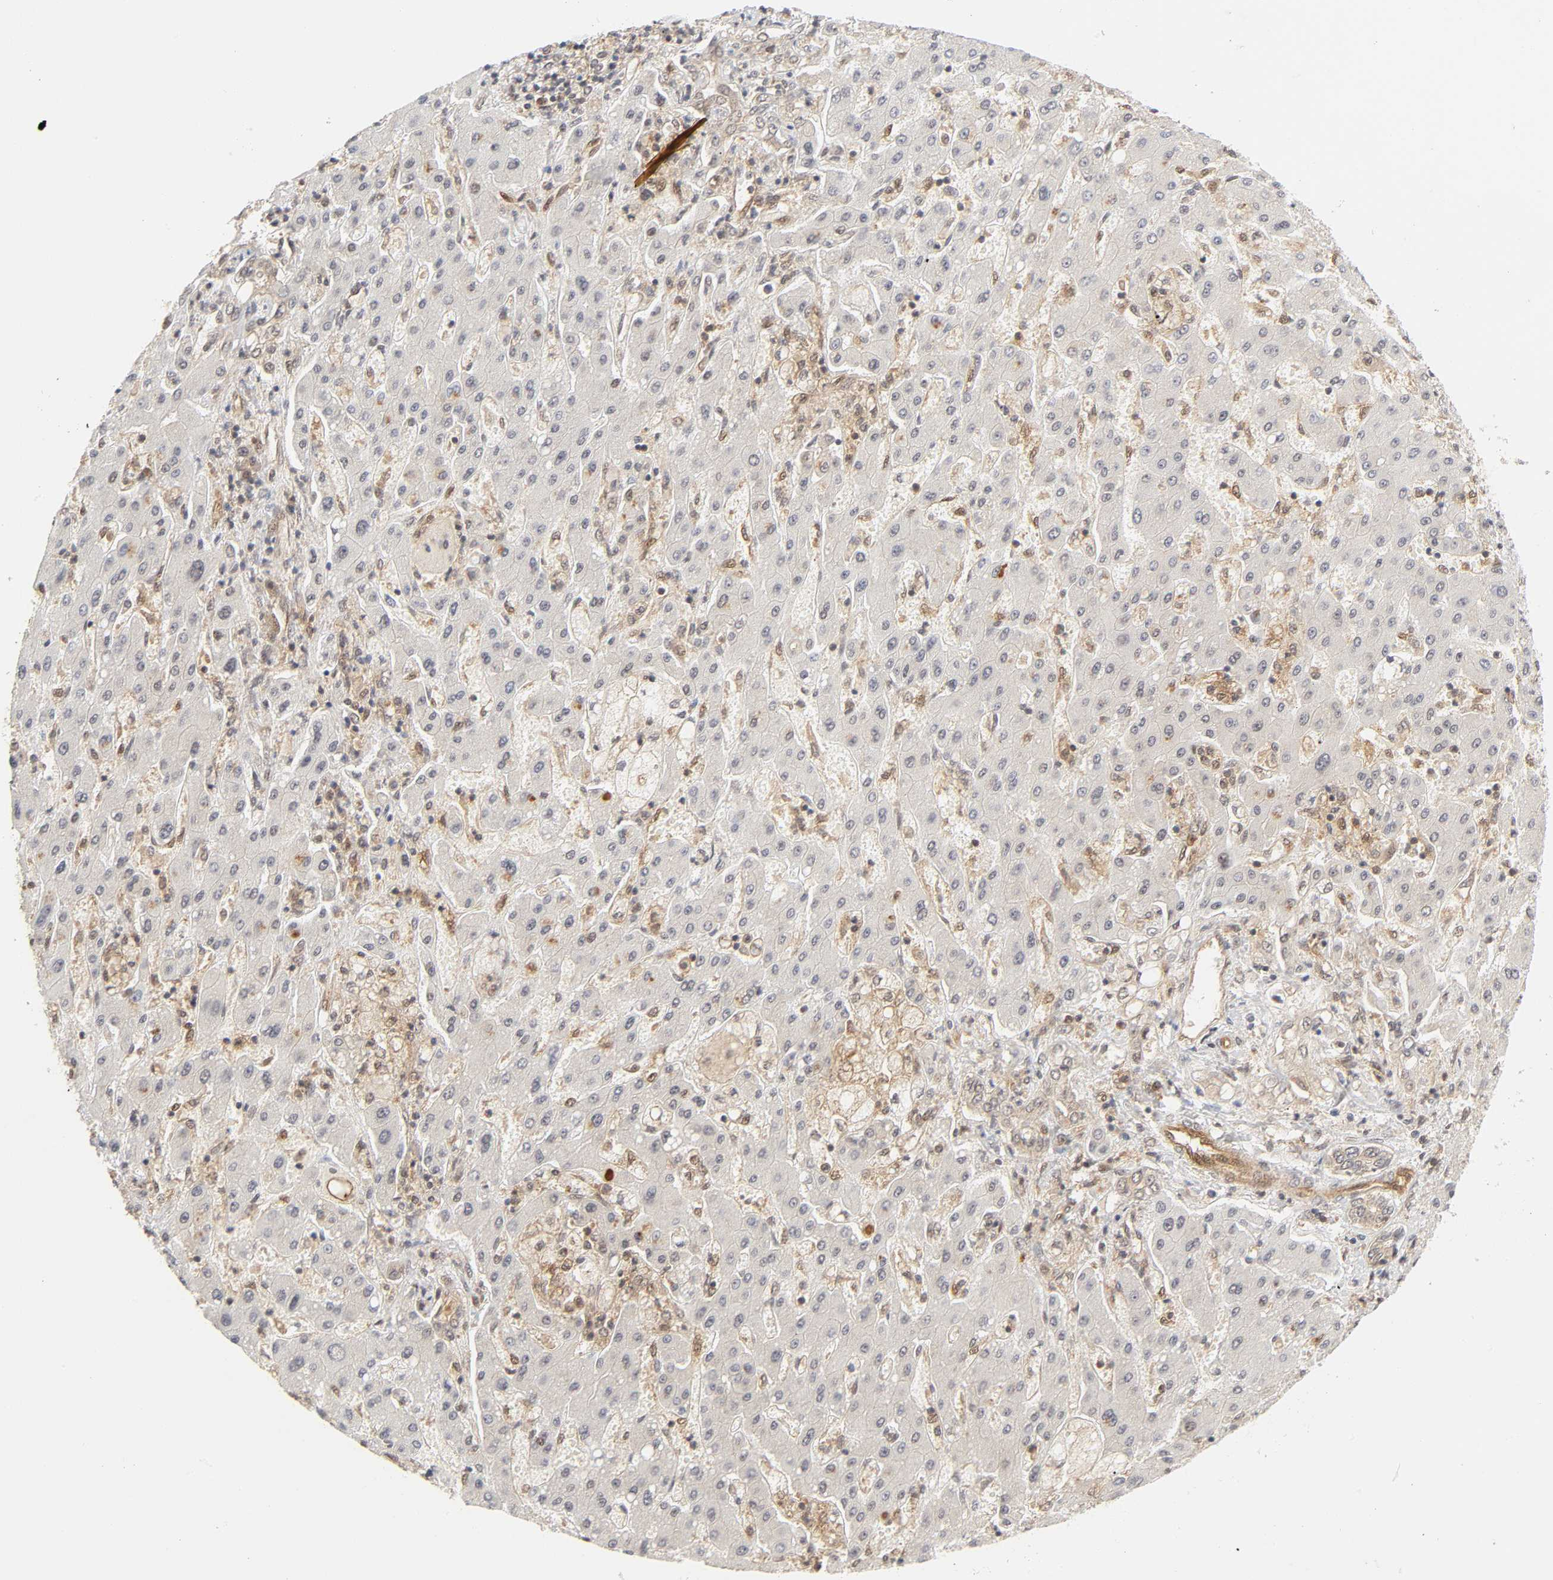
{"staining": {"intensity": "negative", "quantity": "none", "location": "none"}, "tissue": "liver cancer", "cell_type": "Tumor cells", "image_type": "cancer", "snomed": [{"axis": "morphology", "description": "Cholangiocarcinoma"}, {"axis": "topography", "description": "Liver"}], "caption": "Tumor cells are negative for protein expression in human liver cholangiocarcinoma. (Brightfield microscopy of DAB (3,3'-diaminobenzidine) immunohistochemistry (IHC) at high magnification).", "gene": "CDC37", "patient": {"sex": "male", "age": 50}}